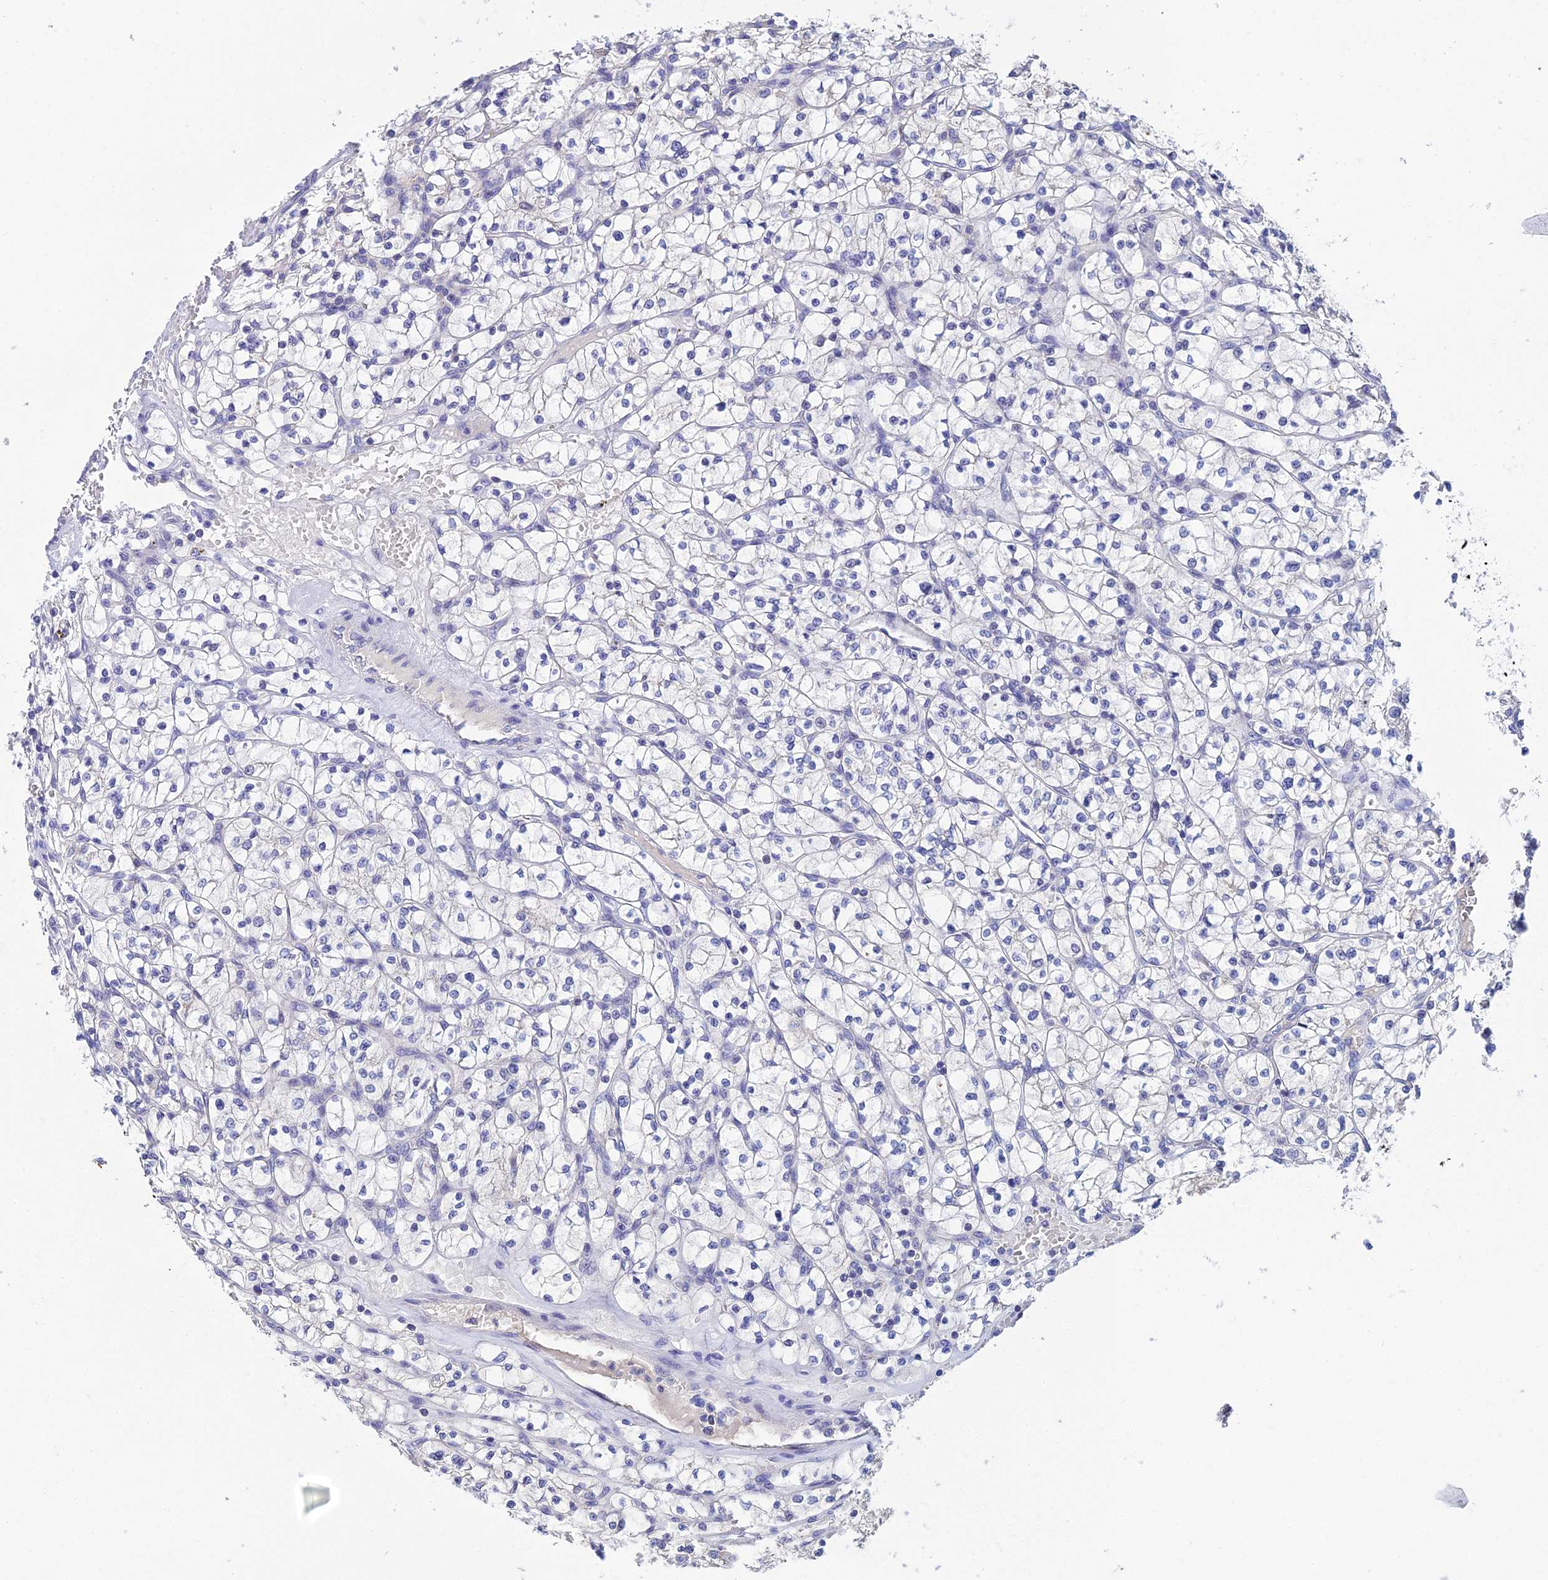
{"staining": {"intensity": "negative", "quantity": "none", "location": "none"}, "tissue": "renal cancer", "cell_type": "Tumor cells", "image_type": "cancer", "snomed": [{"axis": "morphology", "description": "Adenocarcinoma, NOS"}, {"axis": "topography", "description": "Kidney"}], "caption": "Human renal adenocarcinoma stained for a protein using IHC exhibits no expression in tumor cells.", "gene": "PLPP4", "patient": {"sex": "female", "age": 64}}